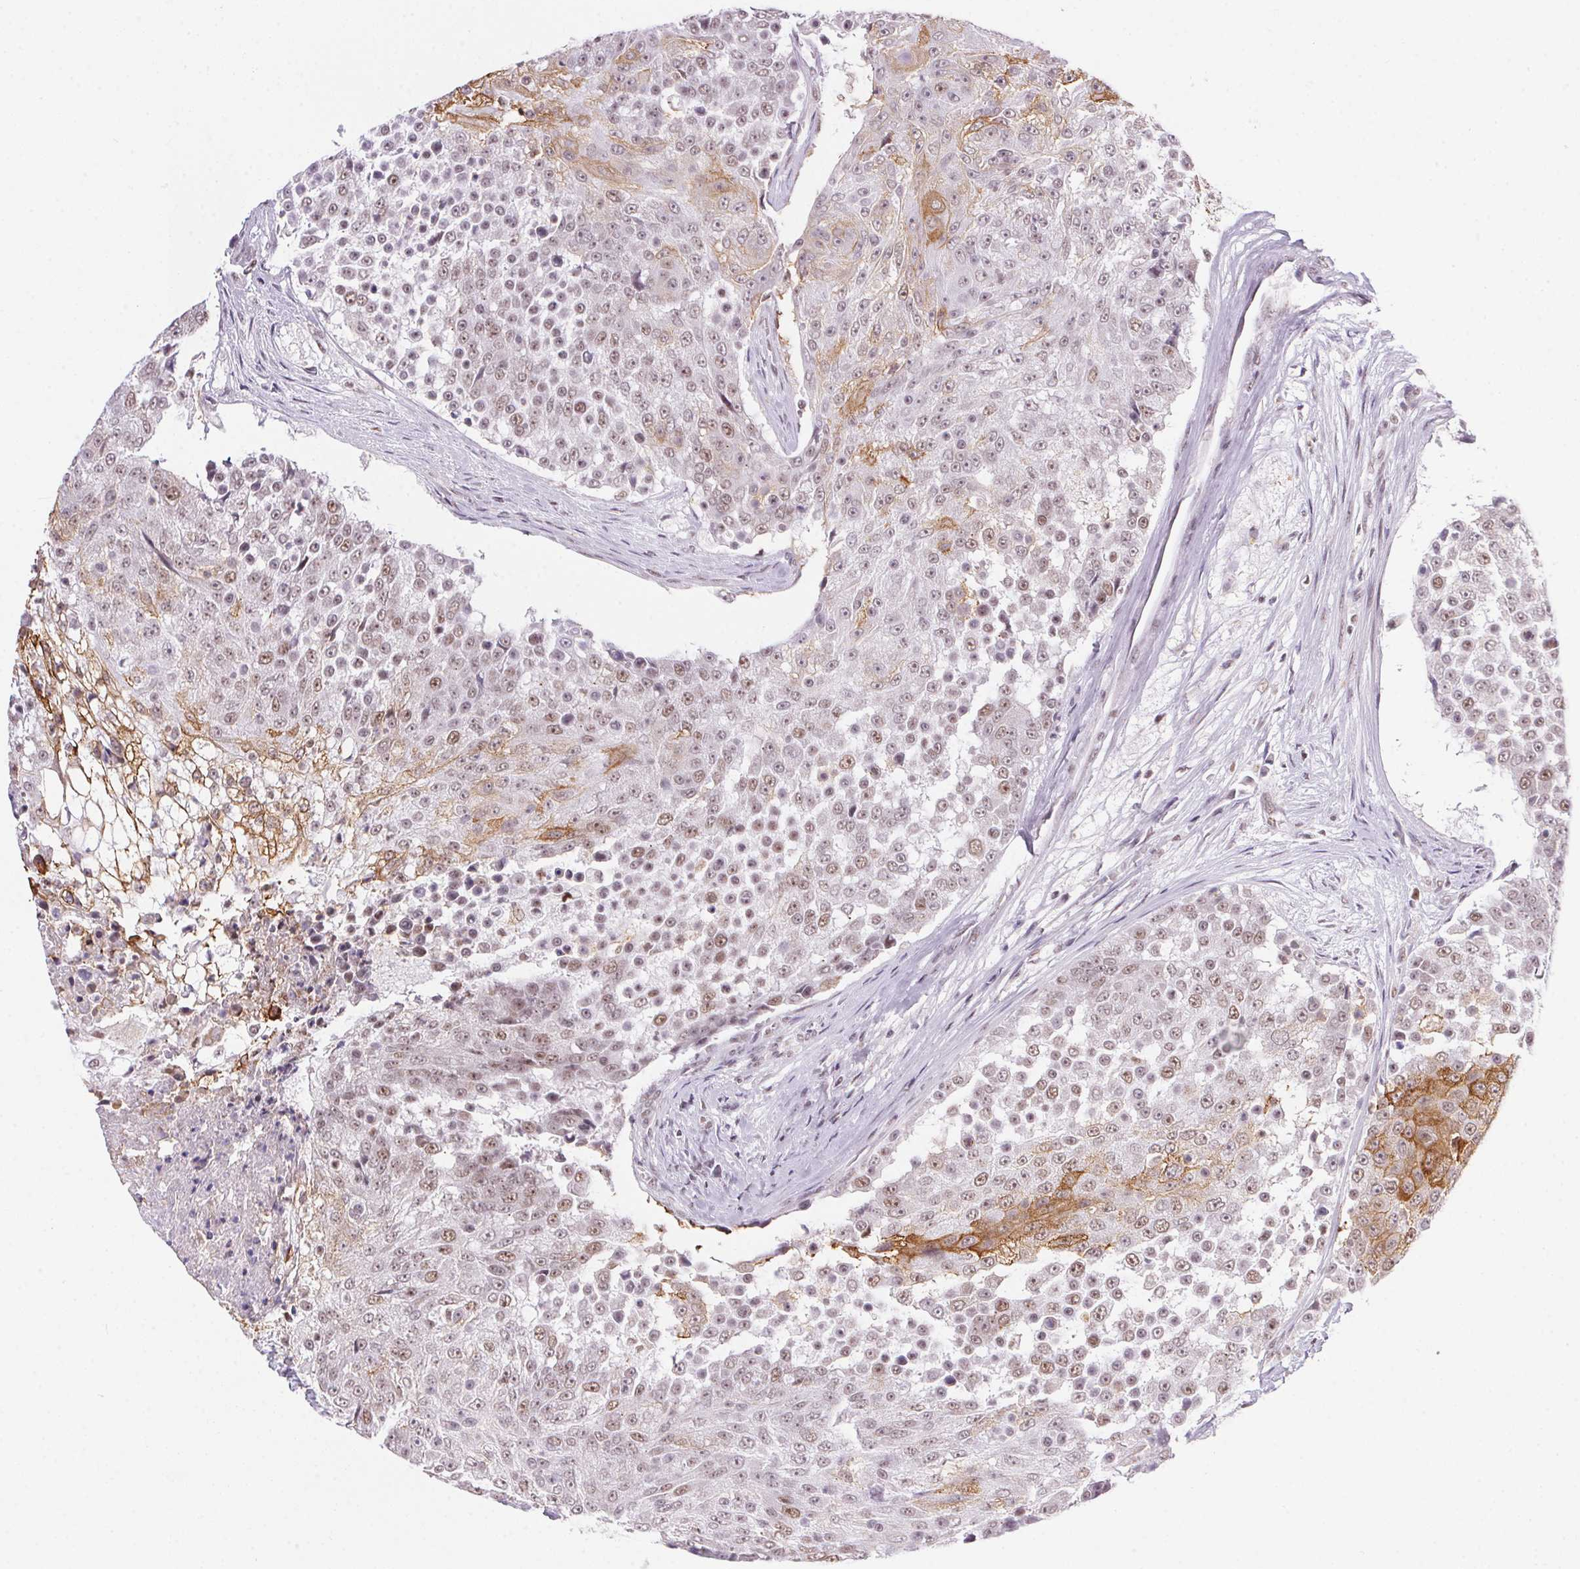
{"staining": {"intensity": "strong", "quantity": "25%-75%", "location": "cytoplasmic/membranous,nuclear"}, "tissue": "urothelial cancer", "cell_type": "Tumor cells", "image_type": "cancer", "snomed": [{"axis": "morphology", "description": "Urothelial carcinoma, High grade"}, {"axis": "topography", "description": "Urinary bladder"}], "caption": "A micrograph of high-grade urothelial carcinoma stained for a protein displays strong cytoplasmic/membranous and nuclear brown staining in tumor cells.", "gene": "NFE2L1", "patient": {"sex": "female", "age": 63}}